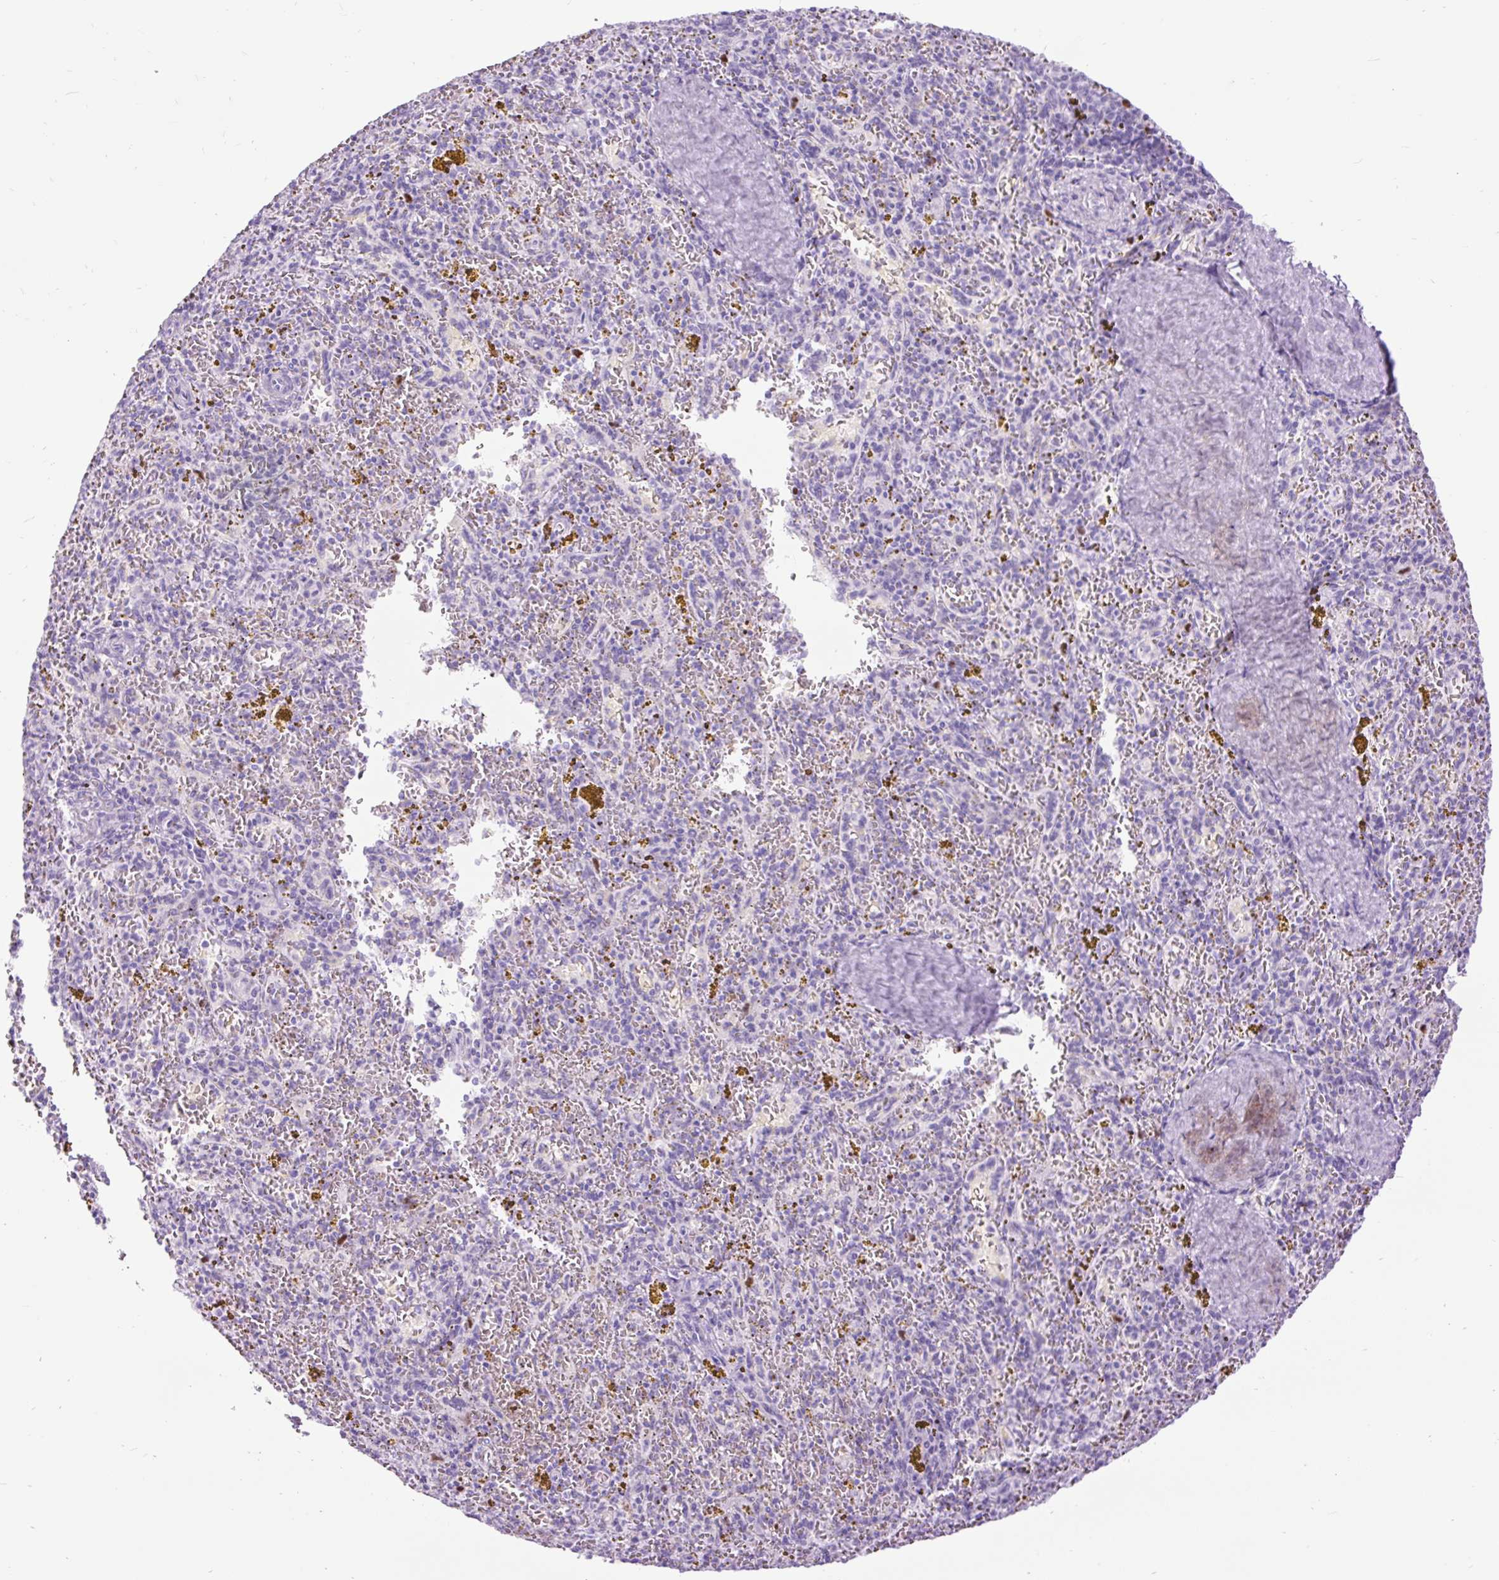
{"staining": {"intensity": "negative", "quantity": "none", "location": "none"}, "tissue": "spleen", "cell_type": "Cells in red pulp", "image_type": "normal", "snomed": [{"axis": "morphology", "description": "Normal tissue, NOS"}, {"axis": "topography", "description": "Spleen"}], "caption": "Cells in red pulp are negative for protein expression in normal human spleen. (Brightfield microscopy of DAB IHC at high magnification).", "gene": "RACGAP1", "patient": {"sex": "male", "age": 57}}